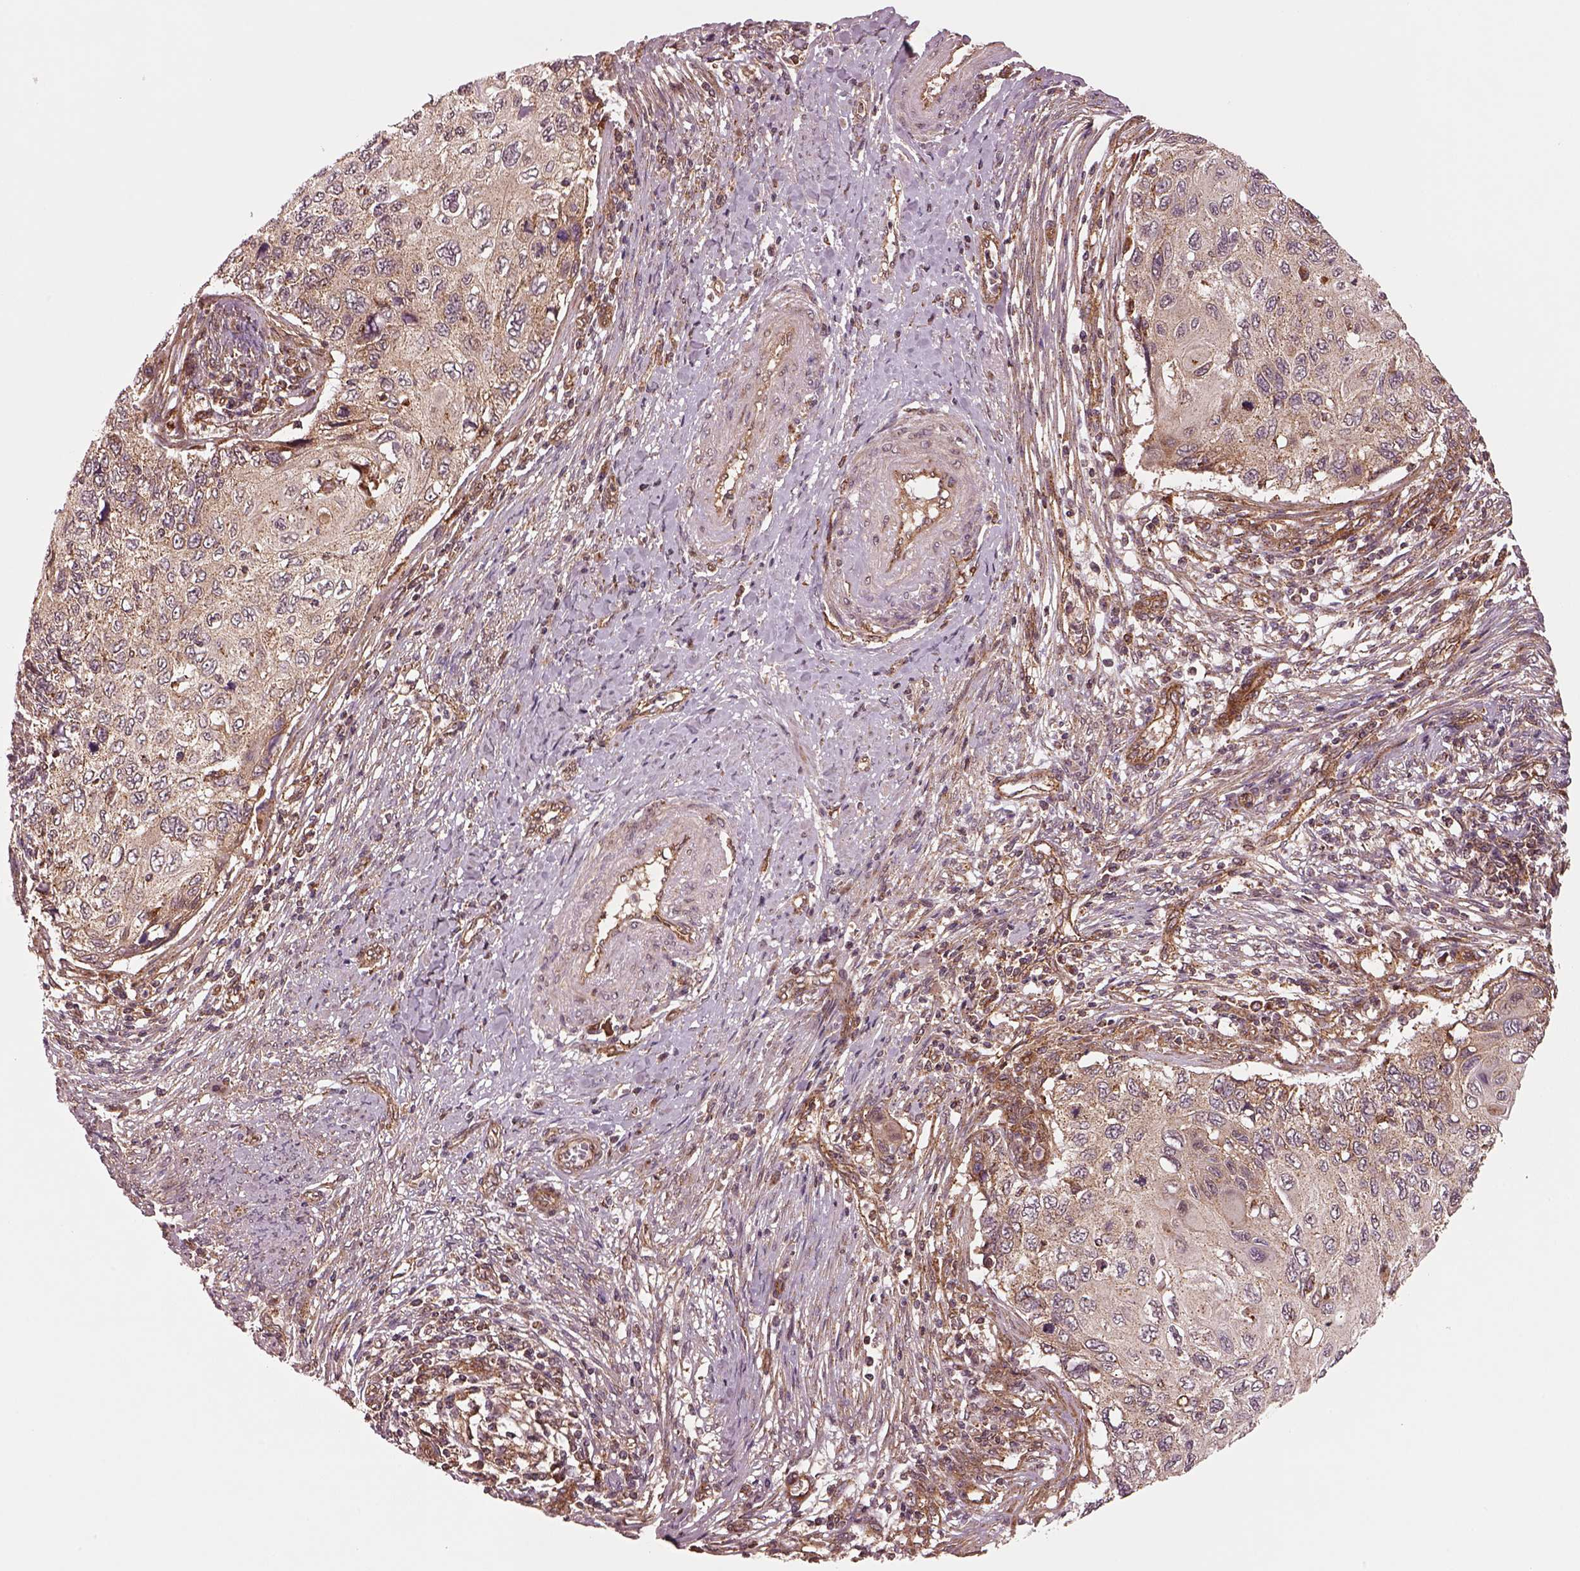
{"staining": {"intensity": "moderate", "quantity": "<25%", "location": "cytoplasmic/membranous"}, "tissue": "cervical cancer", "cell_type": "Tumor cells", "image_type": "cancer", "snomed": [{"axis": "morphology", "description": "Squamous cell carcinoma, NOS"}, {"axis": "topography", "description": "Cervix"}], "caption": "Brown immunohistochemical staining in cervical cancer (squamous cell carcinoma) demonstrates moderate cytoplasmic/membranous expression in about <25% of tumor cells.", "gene": "WASHC2A", "patient": {"sex": "female", "age": 70}}